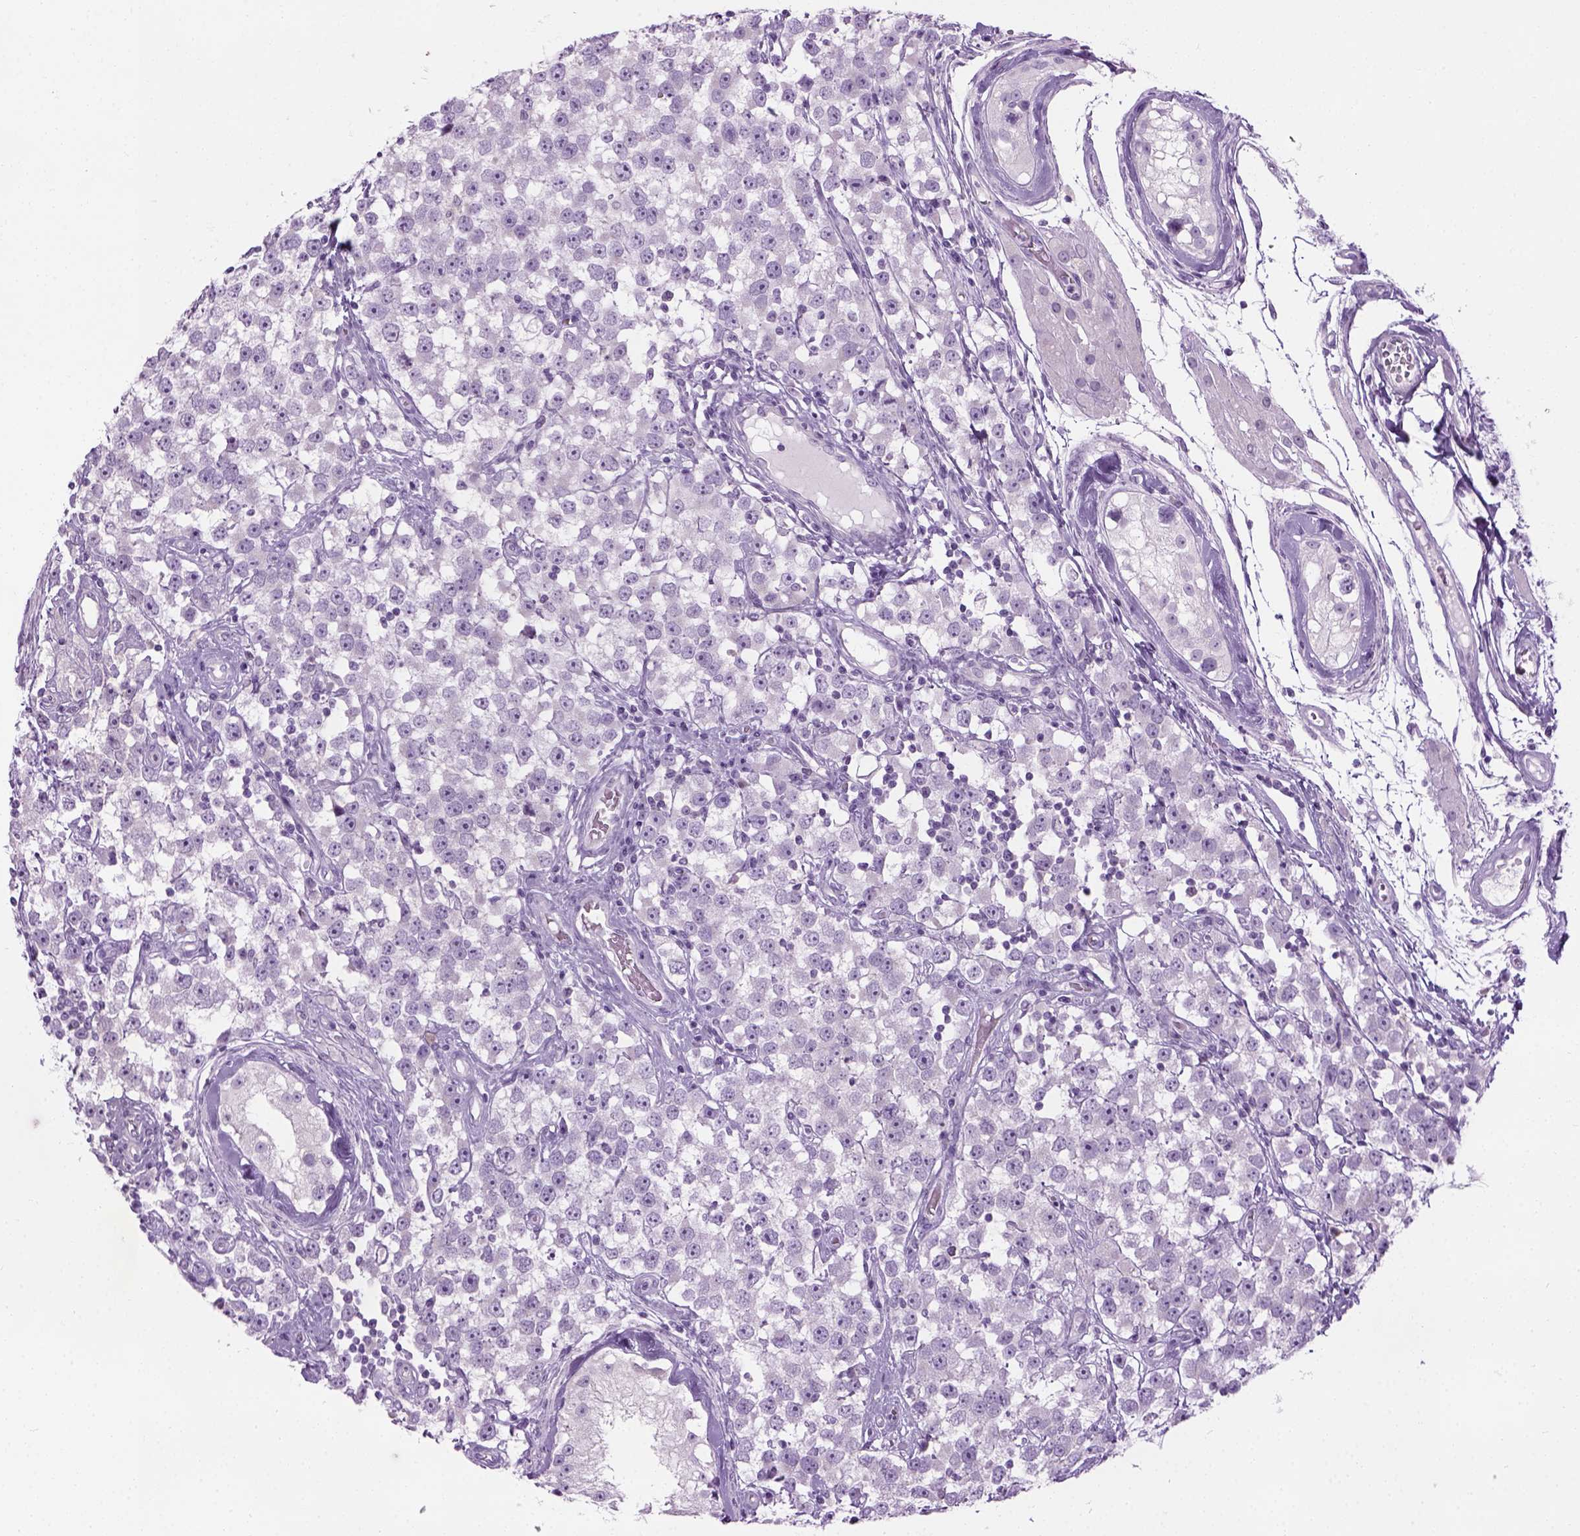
{"staining": {"intensity": "negative", "quantity": "none", "location": "none"}, "tissue": "testis cancer", "cell_type": "Tumor cells", "image_type": "cancer", "snomed": [{"axis": "morphology", "description": "Seminoma, NOS"}, {"axis": "topography", "description": "Testis"}], "caption": "Tumor cells show no significant protein staining in testis cancer (seminoma).", "gene": "CIBAR2", "patient": {"sex": "male", "age": 34}}